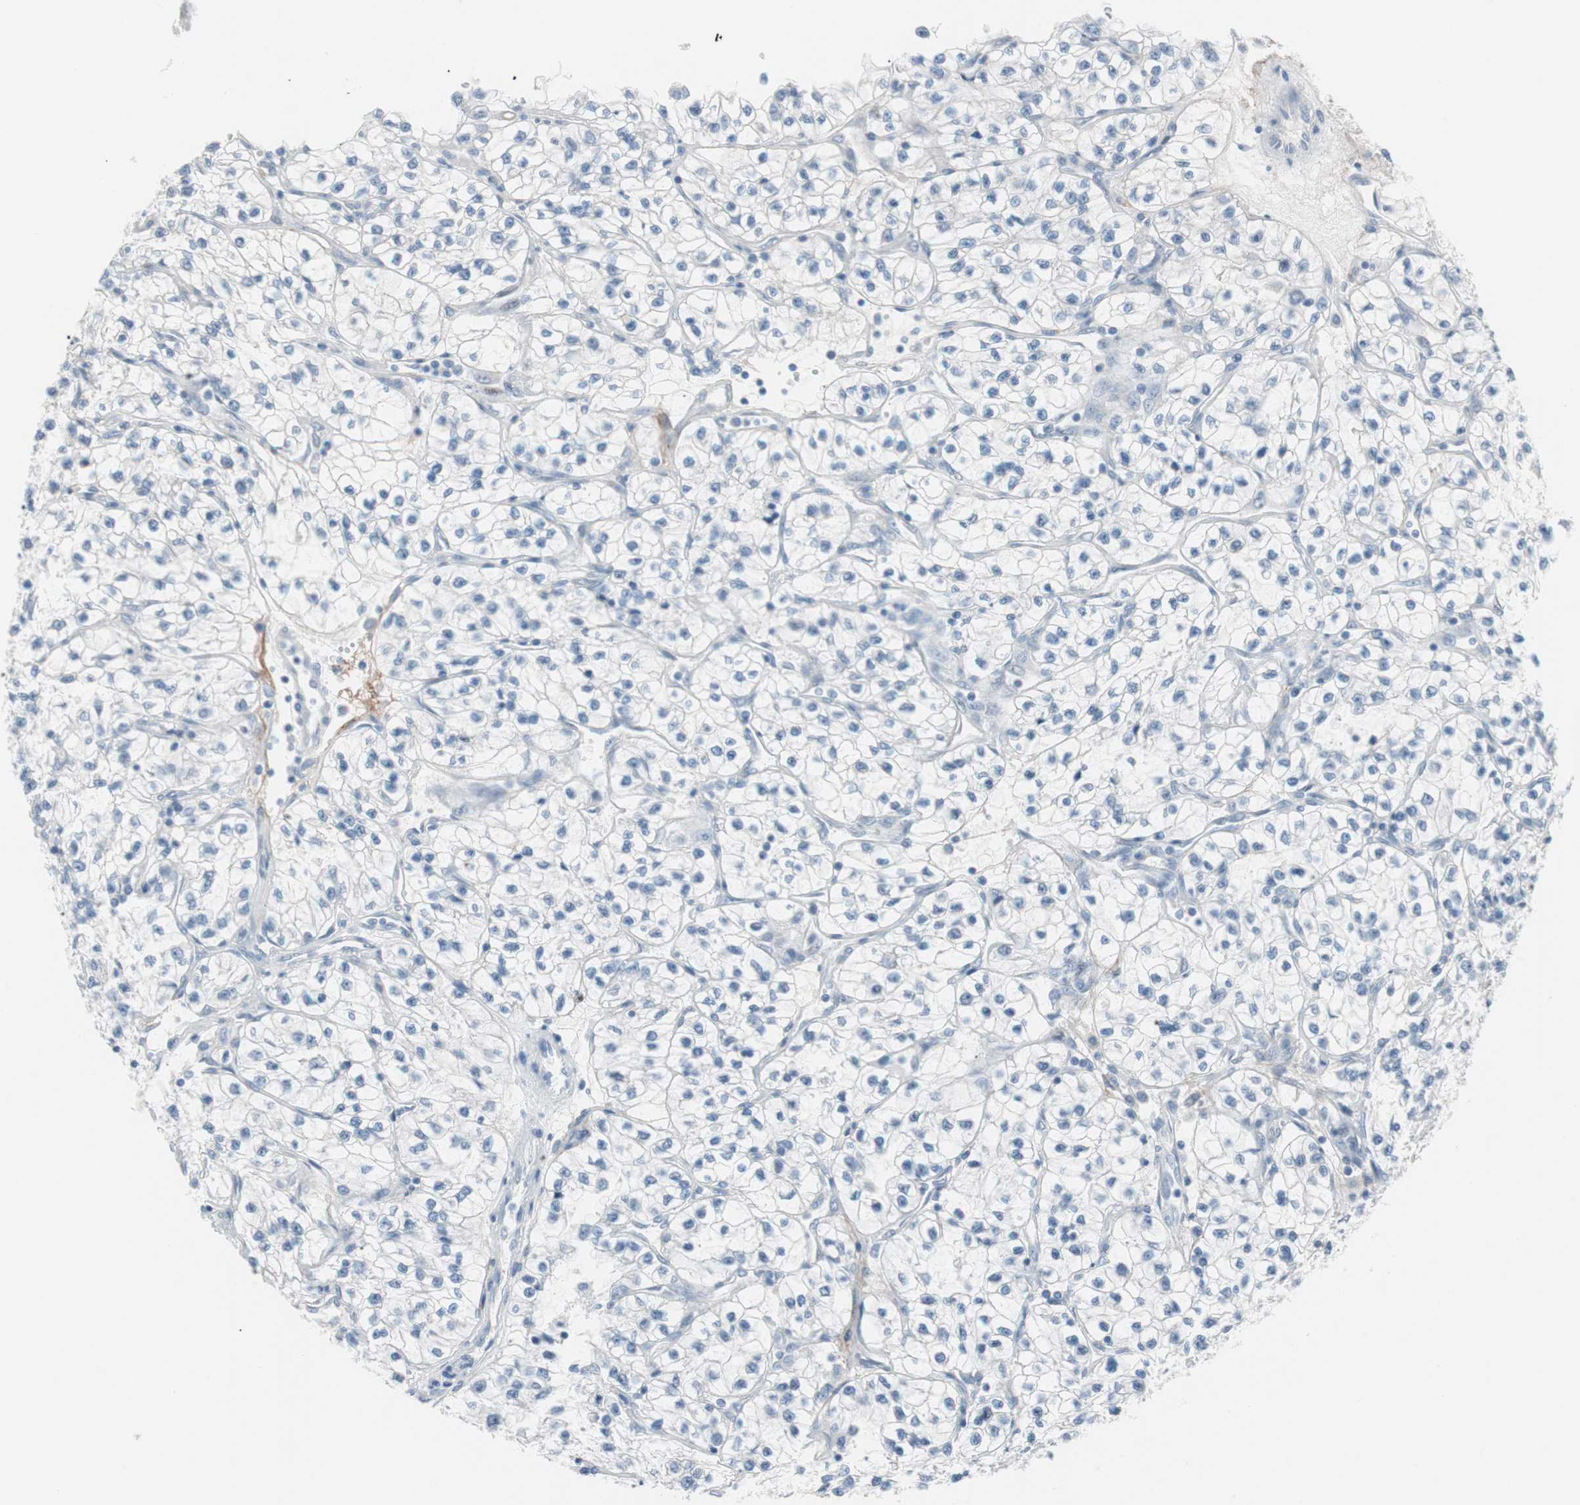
{"staining": {"intensity": "negative", "quantity": "none", "location": "none"}, "tissue": "renal cancer", "cell_type": "Tumor cells", "image_type": "cancer", "snomed": [{"axis": "morphology", "description": "Adenocarcinoma, NOS"}, {"axis": "topography", "description": "Kidney"}], "caption": "IHC of human renal cancer displays no expression in tumor cells. (DAB (3,3'-diaminobenzidine) immunohistochemistry with hematoxylin counter stain).", "gene": "FOSL1", "patient": {"sex": "female", "age": 57}}